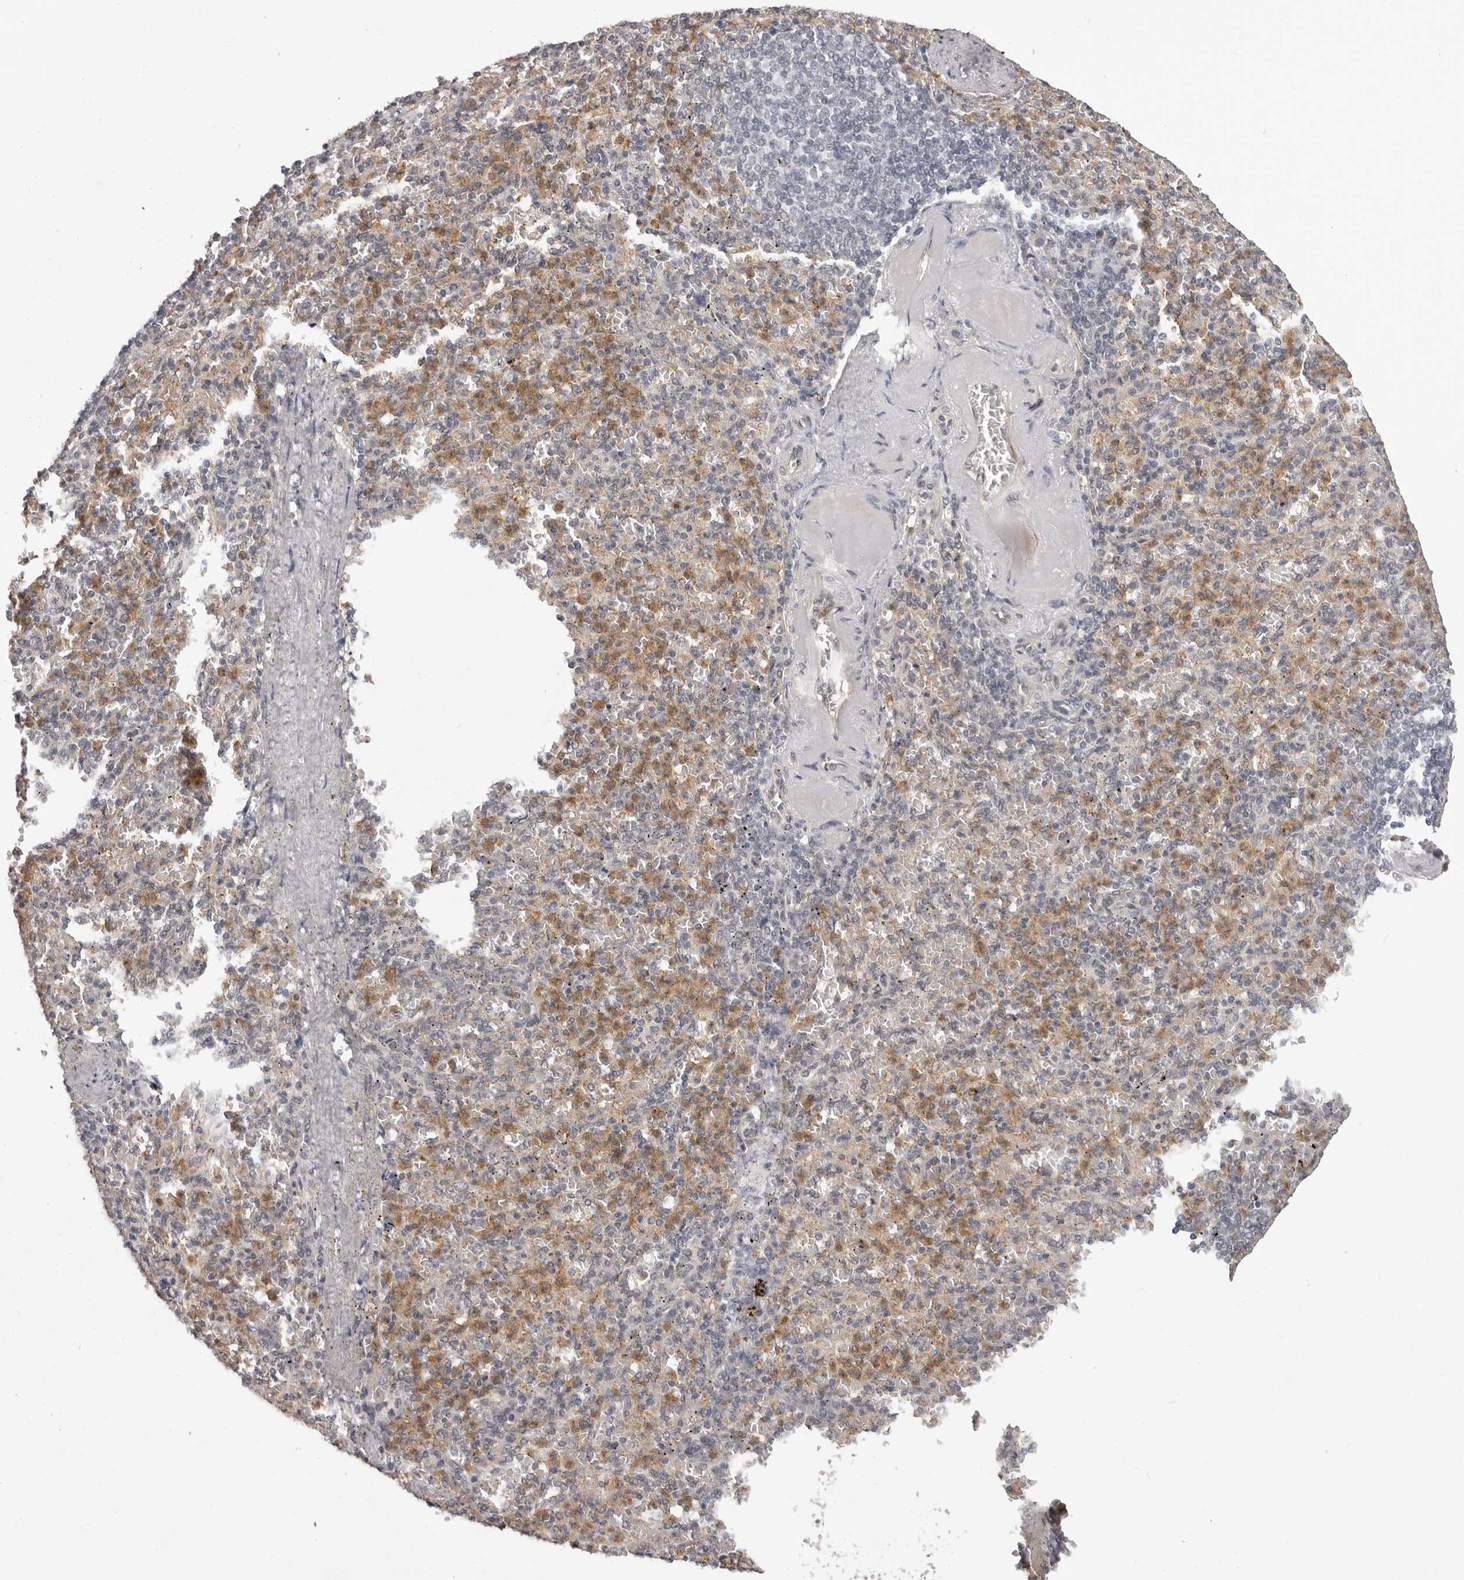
{"staining": {"intensity": "negative", "quantity": "none", "location": "none"}, "tissue": "spleen", "cell_type": "Cells in red pulp", "image_type": "normal", "snomed": [{"axis": "morphology", "description": "Normal tissue, NOS"}, {"axis": "topography", "description": "Spleen"}], "caption": "Cells in red pulp are negative for protein expression in normal human spleen. Brightfield microscopy of immunohistochemistry (IHC) stained with DAB (3,3'-diaminobenzidine) (brown) and hematoxylin (blue), captured at high magnification.", "gene": "RNF2", "patient": {"sex": "female", "age": 74}}